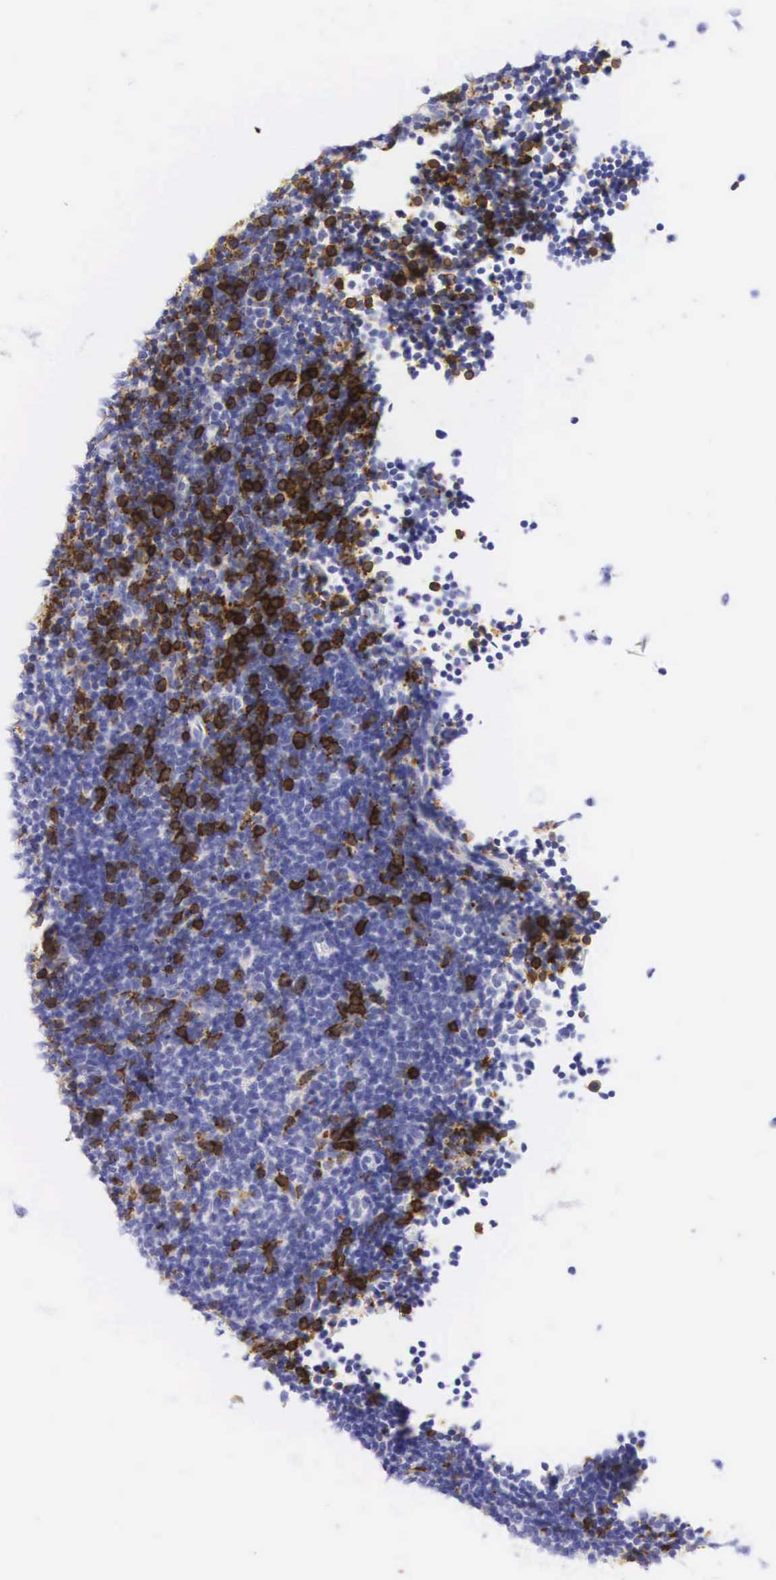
{"staining": {"intensity": "strong", "quantity": "<25%", "location": "cytoplasmic/membranous,nuclear"}, "tissue": "lymphoma", "cell_type": "Tumor cells", "image_type": "cancer", "snomed": [{"axis": "morphology", "description": "Malignant lymphoma, non-Hodgkin's type, Low grade"}, {"axis": "topography", "description": "Lymph node"}], "caption": "Approximately <25% of tumor cells in lymphoma reveal strong cytoplasmic/membranous and nuclear protein positivity as visualized by brown immunohistochemical staining.", "gene": "CD8A", "patient": {"sex": "male", "age": 49}}